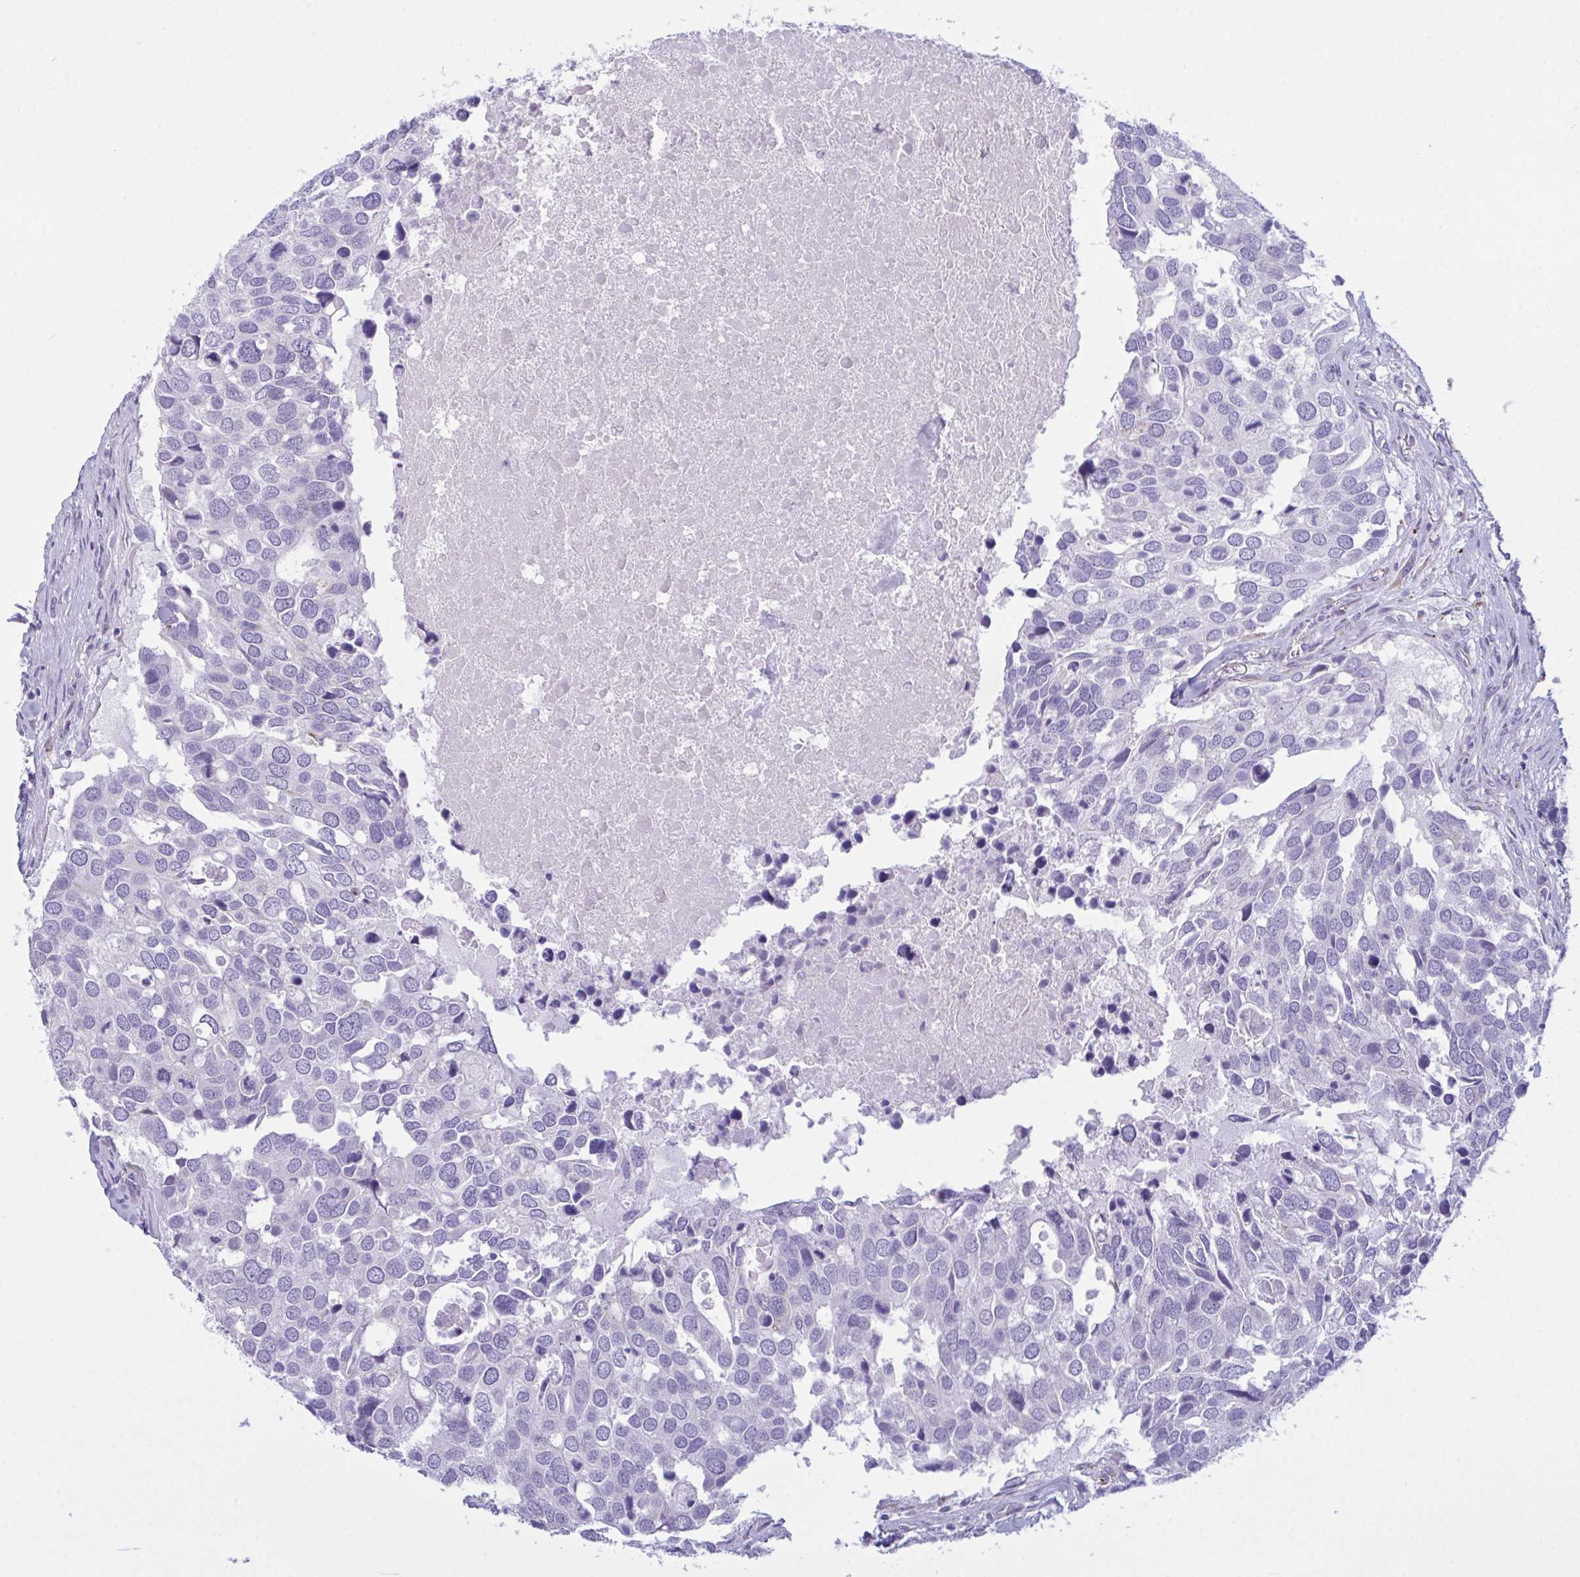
{"staining": {"intensity": "negative", "quantity": "none", "location": "none"}, "tissue": "breast cancer", "cell_type": "Tumor cells", "image_type": "cancer", "snomed": [{"axis": "morphology", "description": "Duct carcinoma"}, {"axis": "topography", "description": "Breast"}], "caption": "Tumor cells are negative for protein expression in human breast infiltrating ductal carcinoma. (Brightfield microscopy of DAB (3,3'-diaminobenzidine) IHC at high magnification).", "gene": "BBS1", "patient": {"sex": "female", "age": 83}}